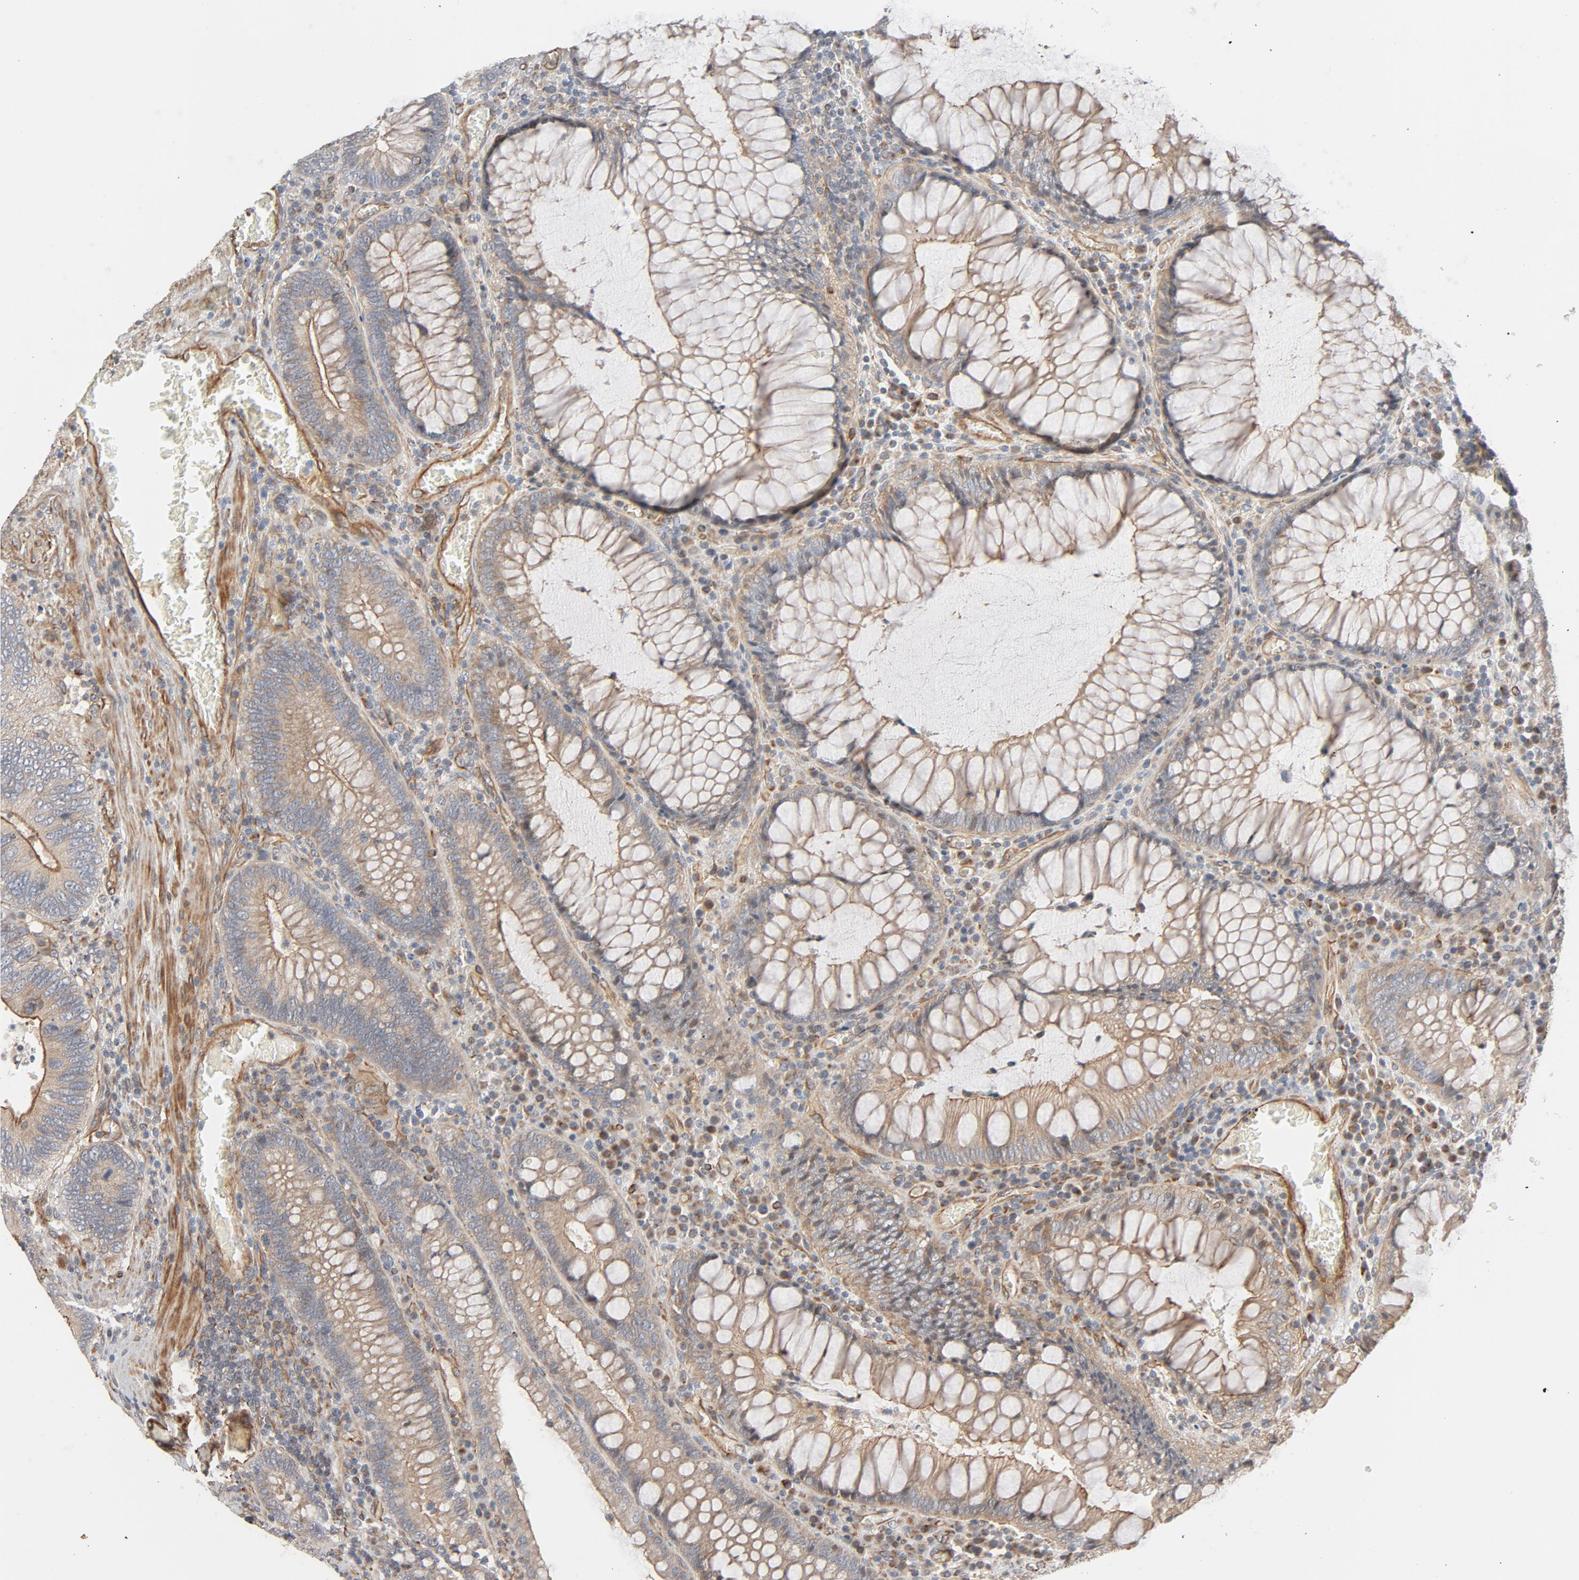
{"staining": {"intensity": "moderate", "quantity": ">75%", "location": "cytoplasmic/membranous"}, "tissue": "colorectal cancer", "cell_type": "Tumor cells", "image_type": "cancer", "snomed": [{"axis": "morphology", "description": "Adenocarcinoma, NOS"}, {"axis": "topography", "description": "Colon"}], "caption": "IHC image of human adenocarcinoma (colorectal) stained for a protein (brown), which exhibits medium levels of moderate cytoplasmic/membranous expression in about >75% of tumor cells.", "gene": "TRIOBP", "patient": {"sex": "male", "age": 72}}